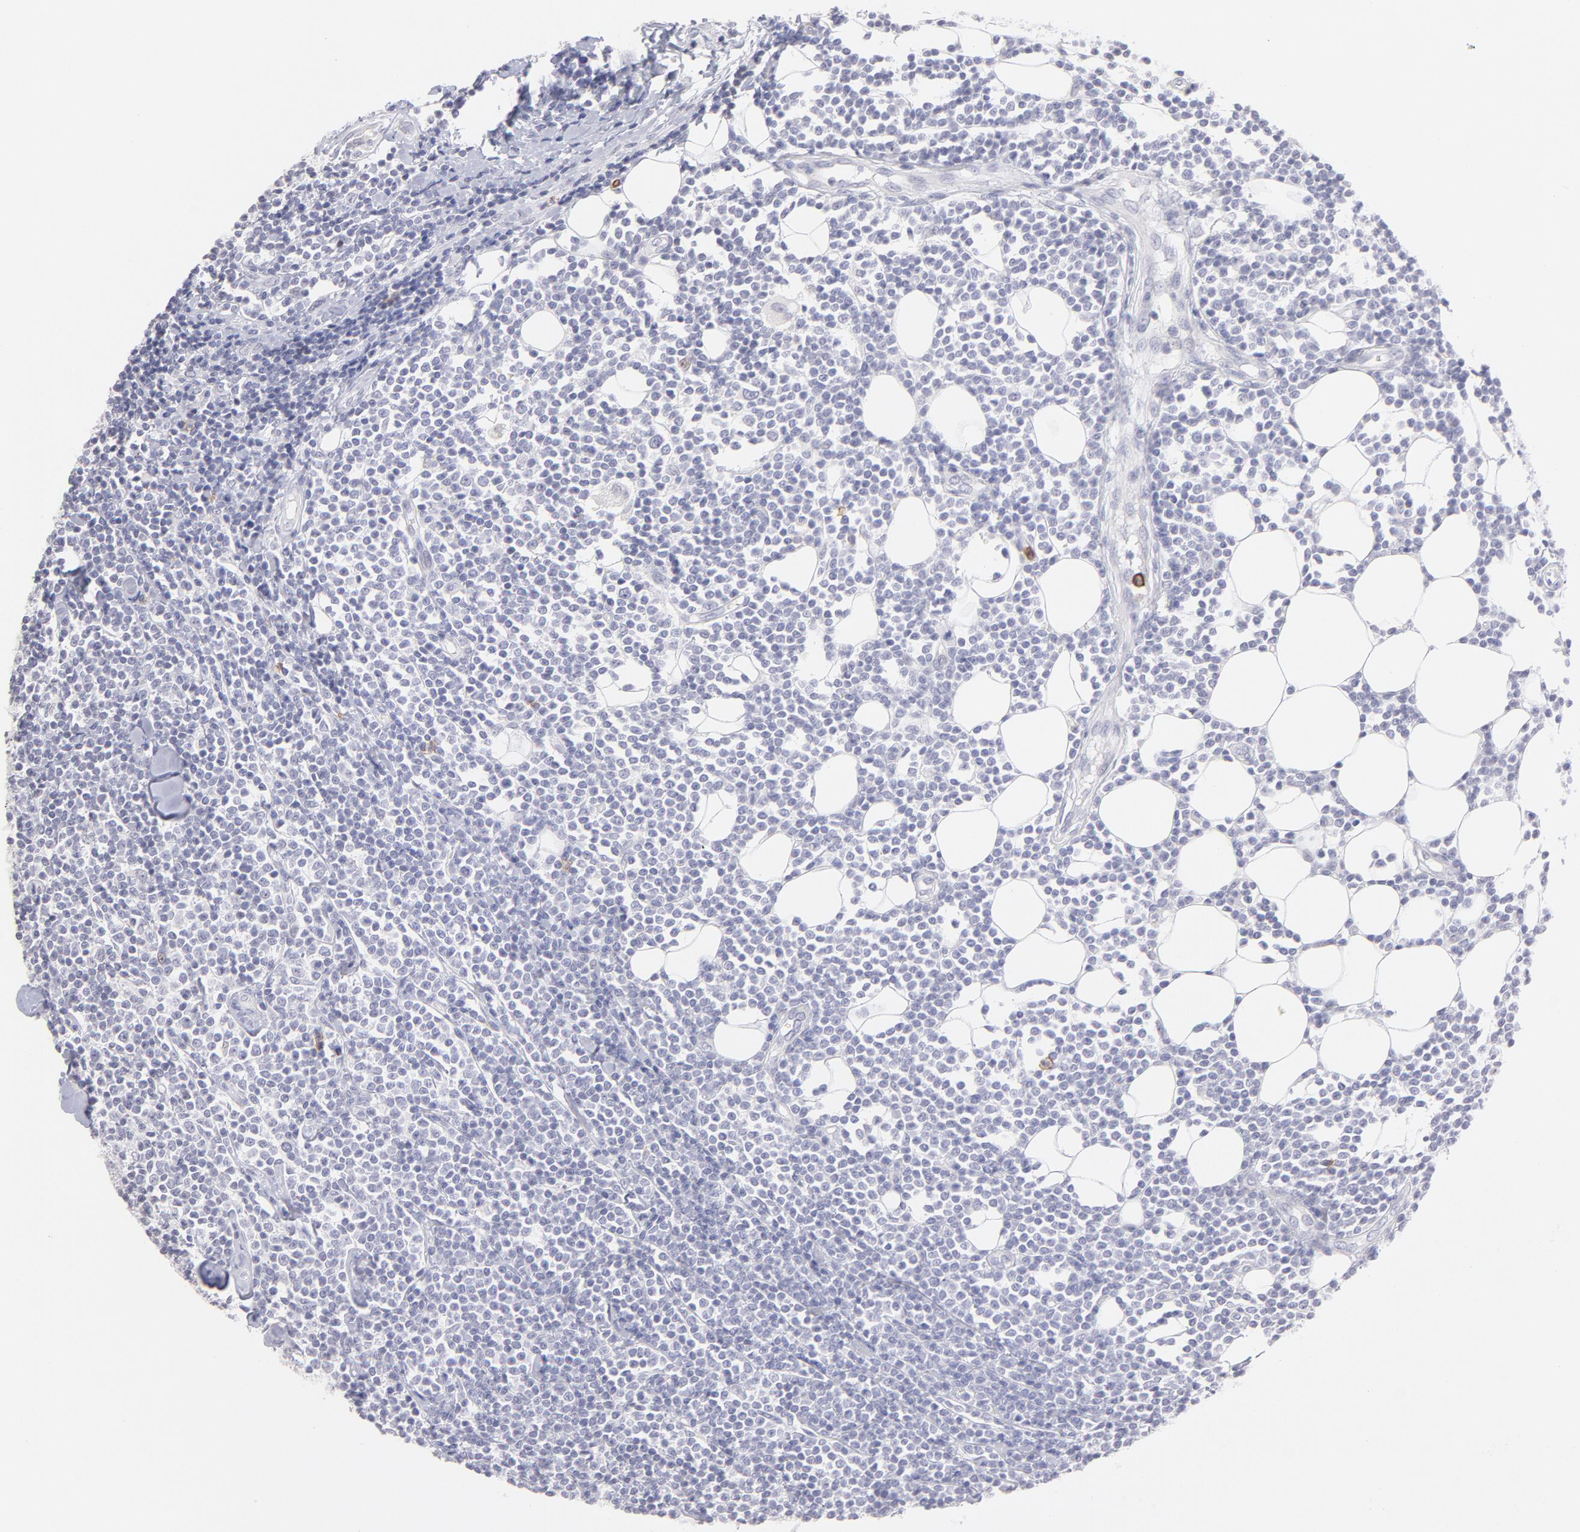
{"staining": {"intensity": "negative", "quantity": "none", "location": "none"}, "tissue": "lymphoma", "cell_type": "Tumor cells", "image_type": "cancer", "snomed": [{"axis": "morphology", "description": "Malignant lymphoma, non-Hodgkin's type, Low grade"}, {"axis": "topography", "description": "Soft tissue"}], "caption": "The image displays no significant positivity in tumor cells of malignant lymphoma, non-Hodgkin's type (low-grade). (DAB (3,3'-diaminobenzidine) immunohistochemistry with hematoxylin counter stain).", "gene": "LTB4R", "patient": {"sex": "male", "age": 92}}